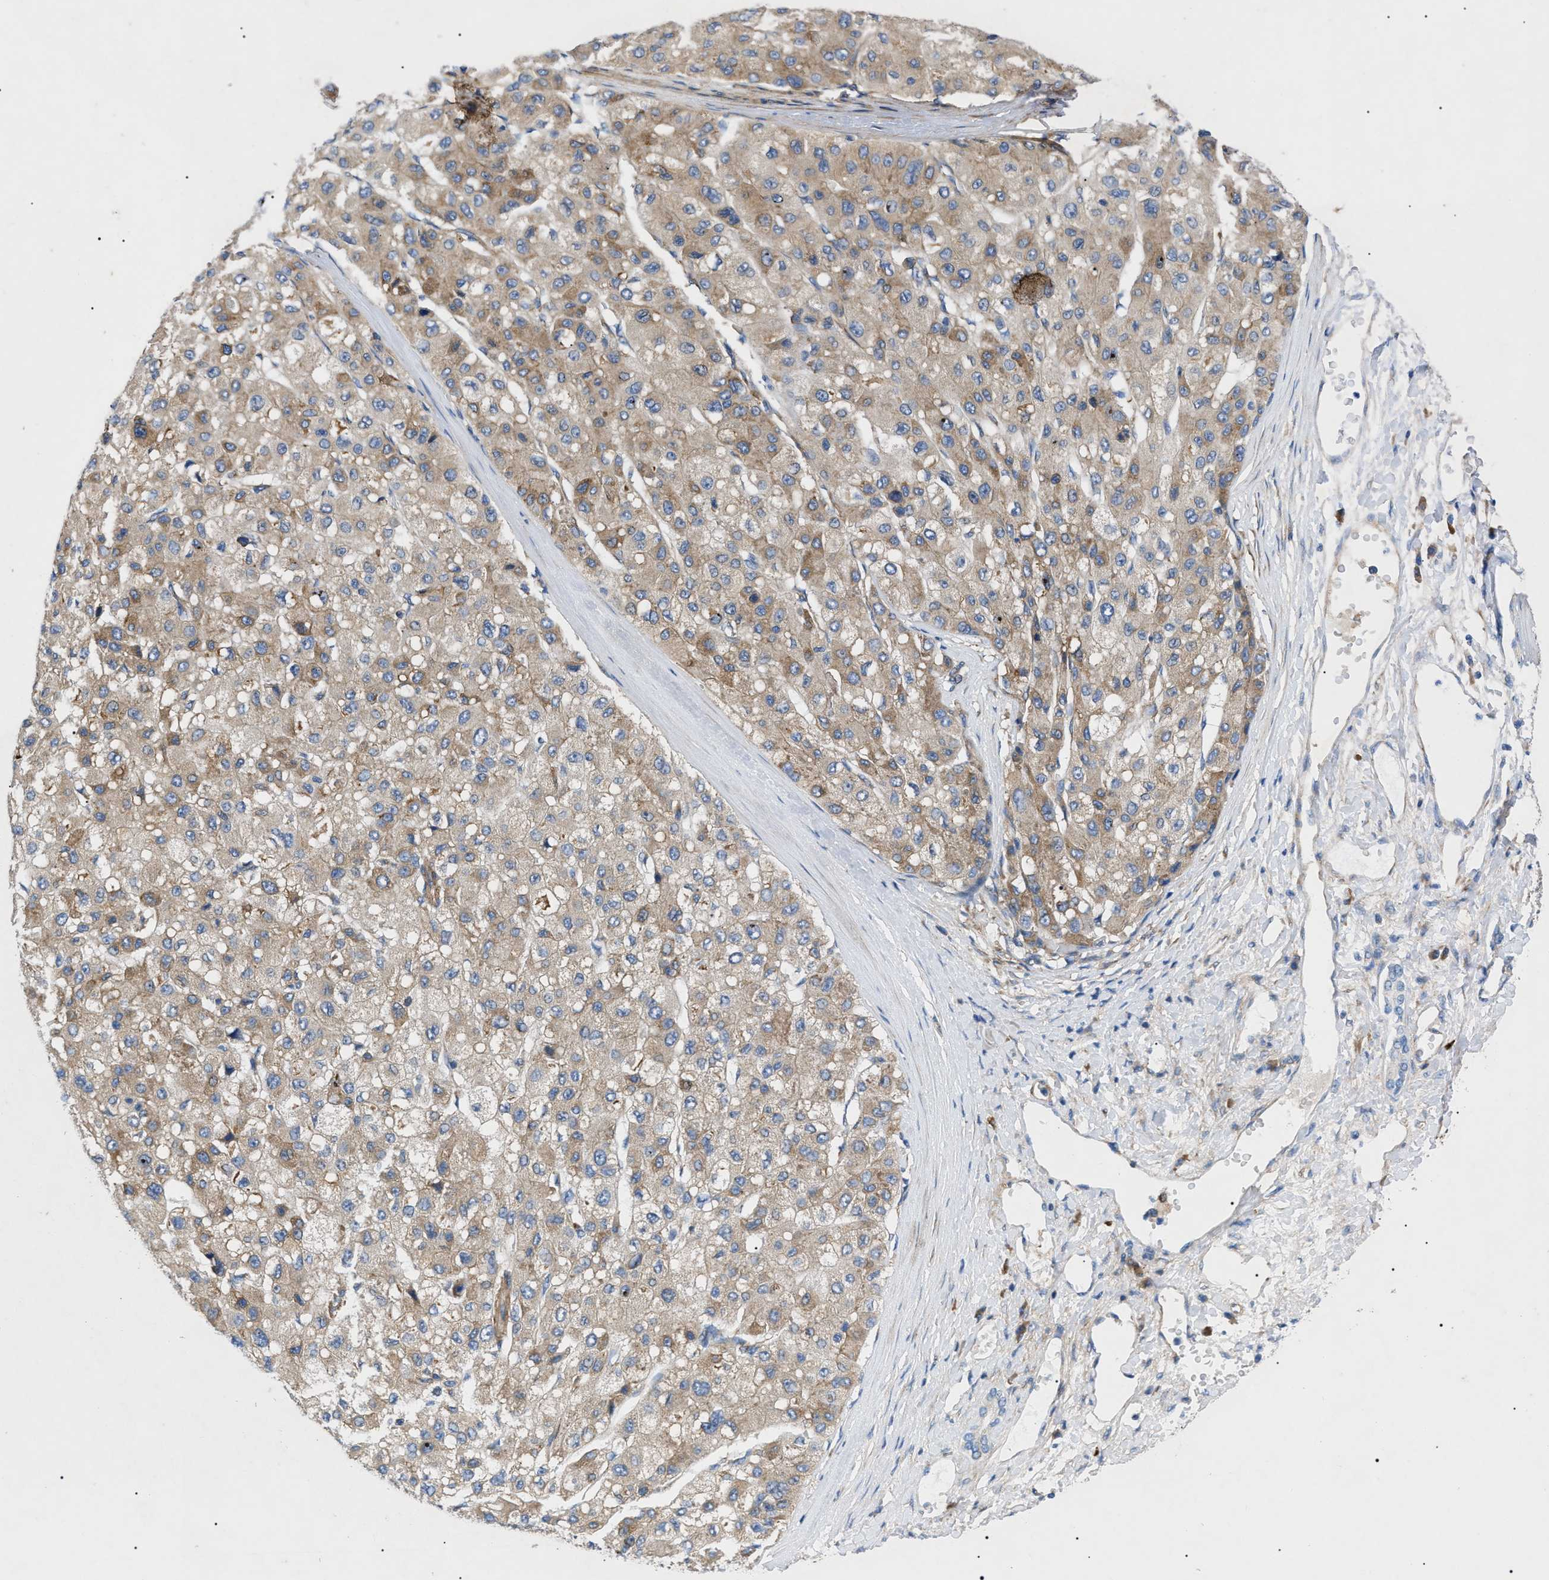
{"staining": {"intensity": "weak", "quantity": ">75%", "location": "cytoplasmic/membranous"}, "tissue": "liver cancer", "cell_type": "Tumor cells", "image_type": "cancer", "snomed": [{"axis": "morphology", "description": "Carcinoma, Hepatocellular, NOS"}, {"axis": "topography", "description": "Liver"}], "caption": "Immunohistochemical staining of human liver cancer demonstrates low levels of weak cytoplasmic/membranous positivity in approximately >75% of tumor cells. (Stains: DAB (3,3'-diaminobenzidine) in brown, nuclei in blue, Microscopy: brightfield microscopy at high magnification).", "gene": "HSPB8", "patient": {"sex": "male", "age": 80}}